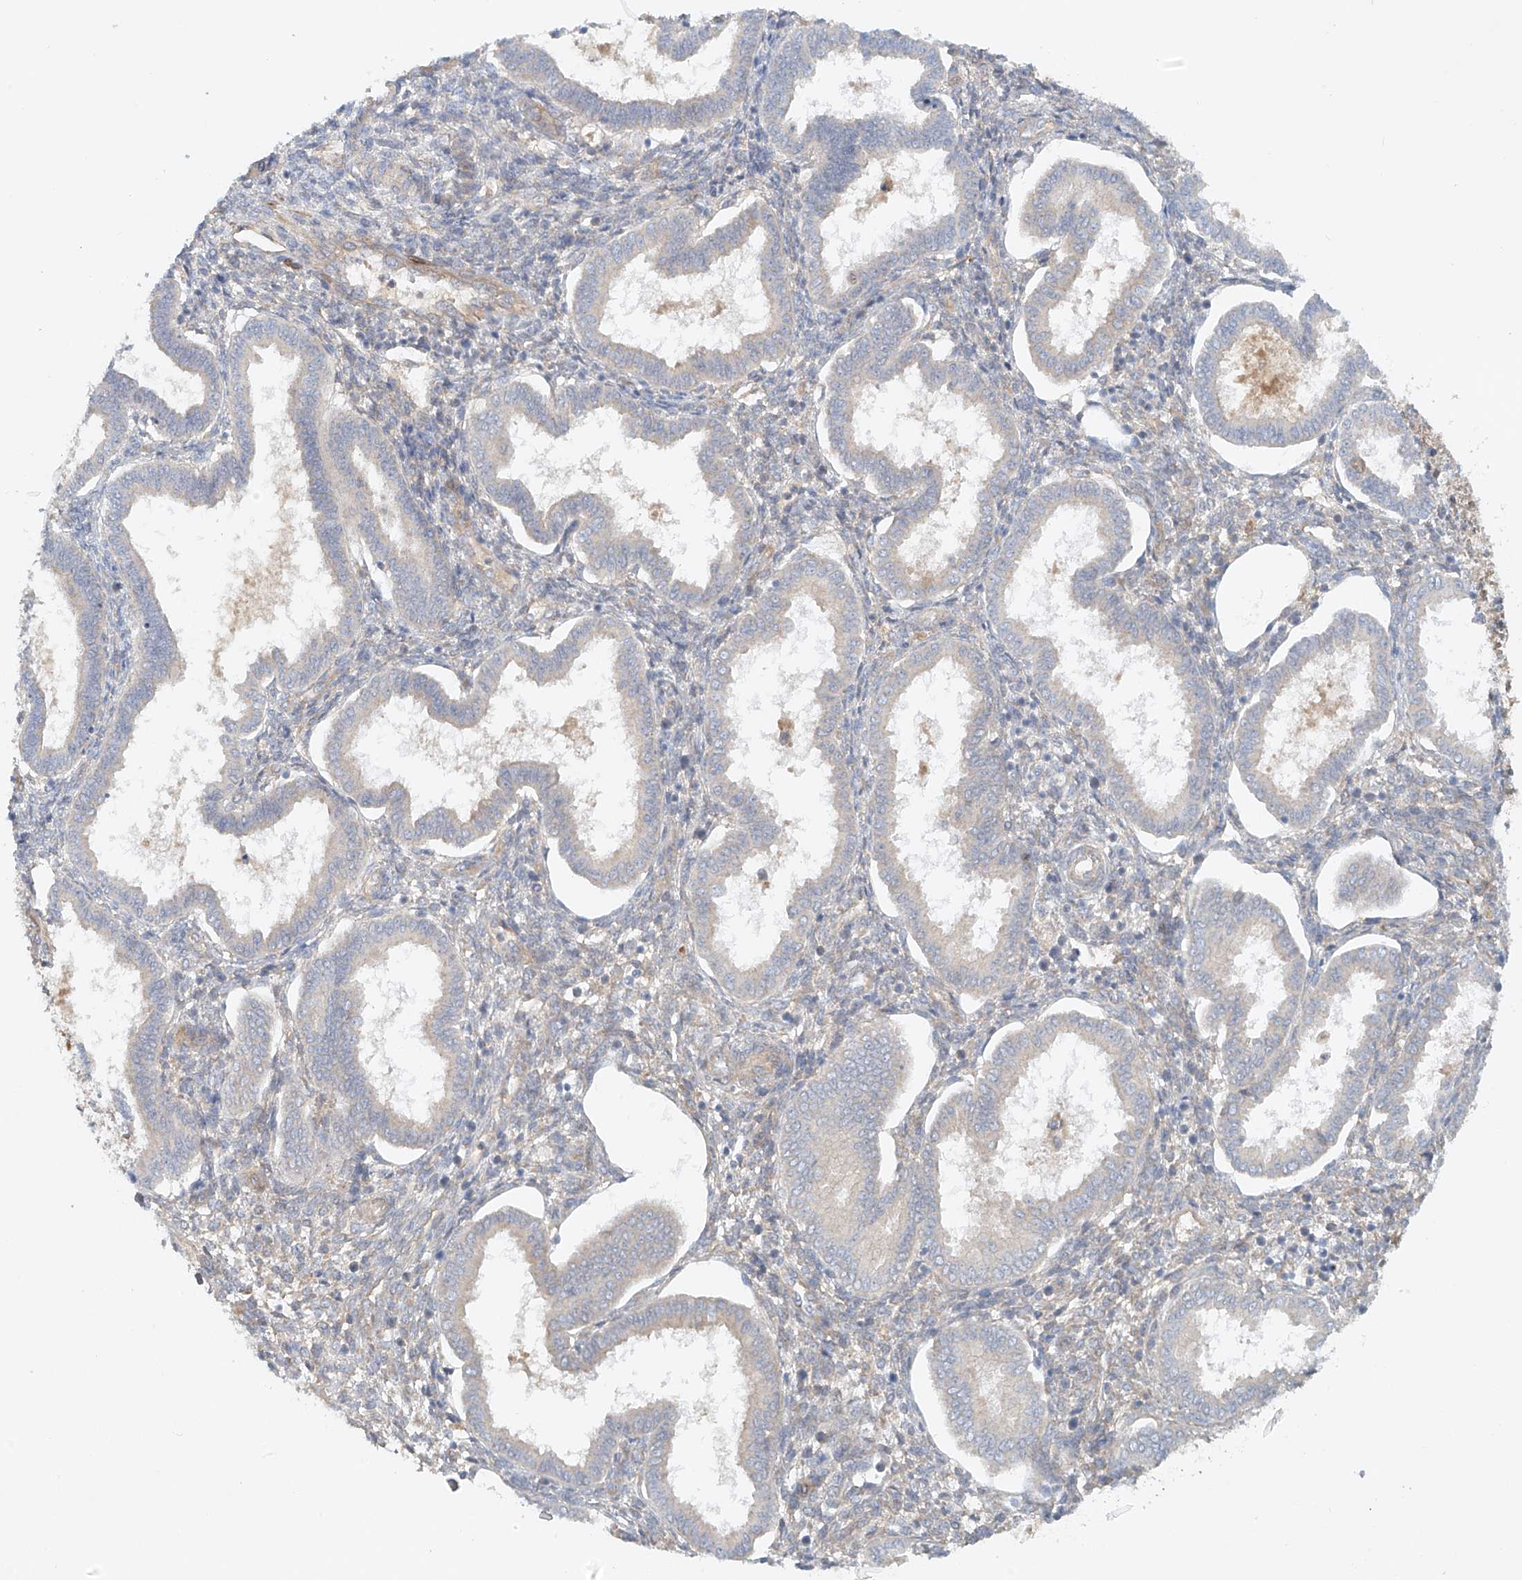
{"staining": {"intensity": "weak", "quantity": "<25%", "location": "cytoplasmic/membranous"}, "tissue": "endometrium", "cell_type": "Cells in endometrial stroma", "image_type": "normal", "snomed": [{"axis": "morphology", "description": "Normal tissue, NOS"}, {"axis": "topography", "description": "Endometrium"}], "caption": "This is a image of immunohistochemistry staining of normal endometrium, which shows no positivity in cells in endometrial stroma.", "gene": "ENSG00000266202", "patient": {"sex": "female", "age": 24}}